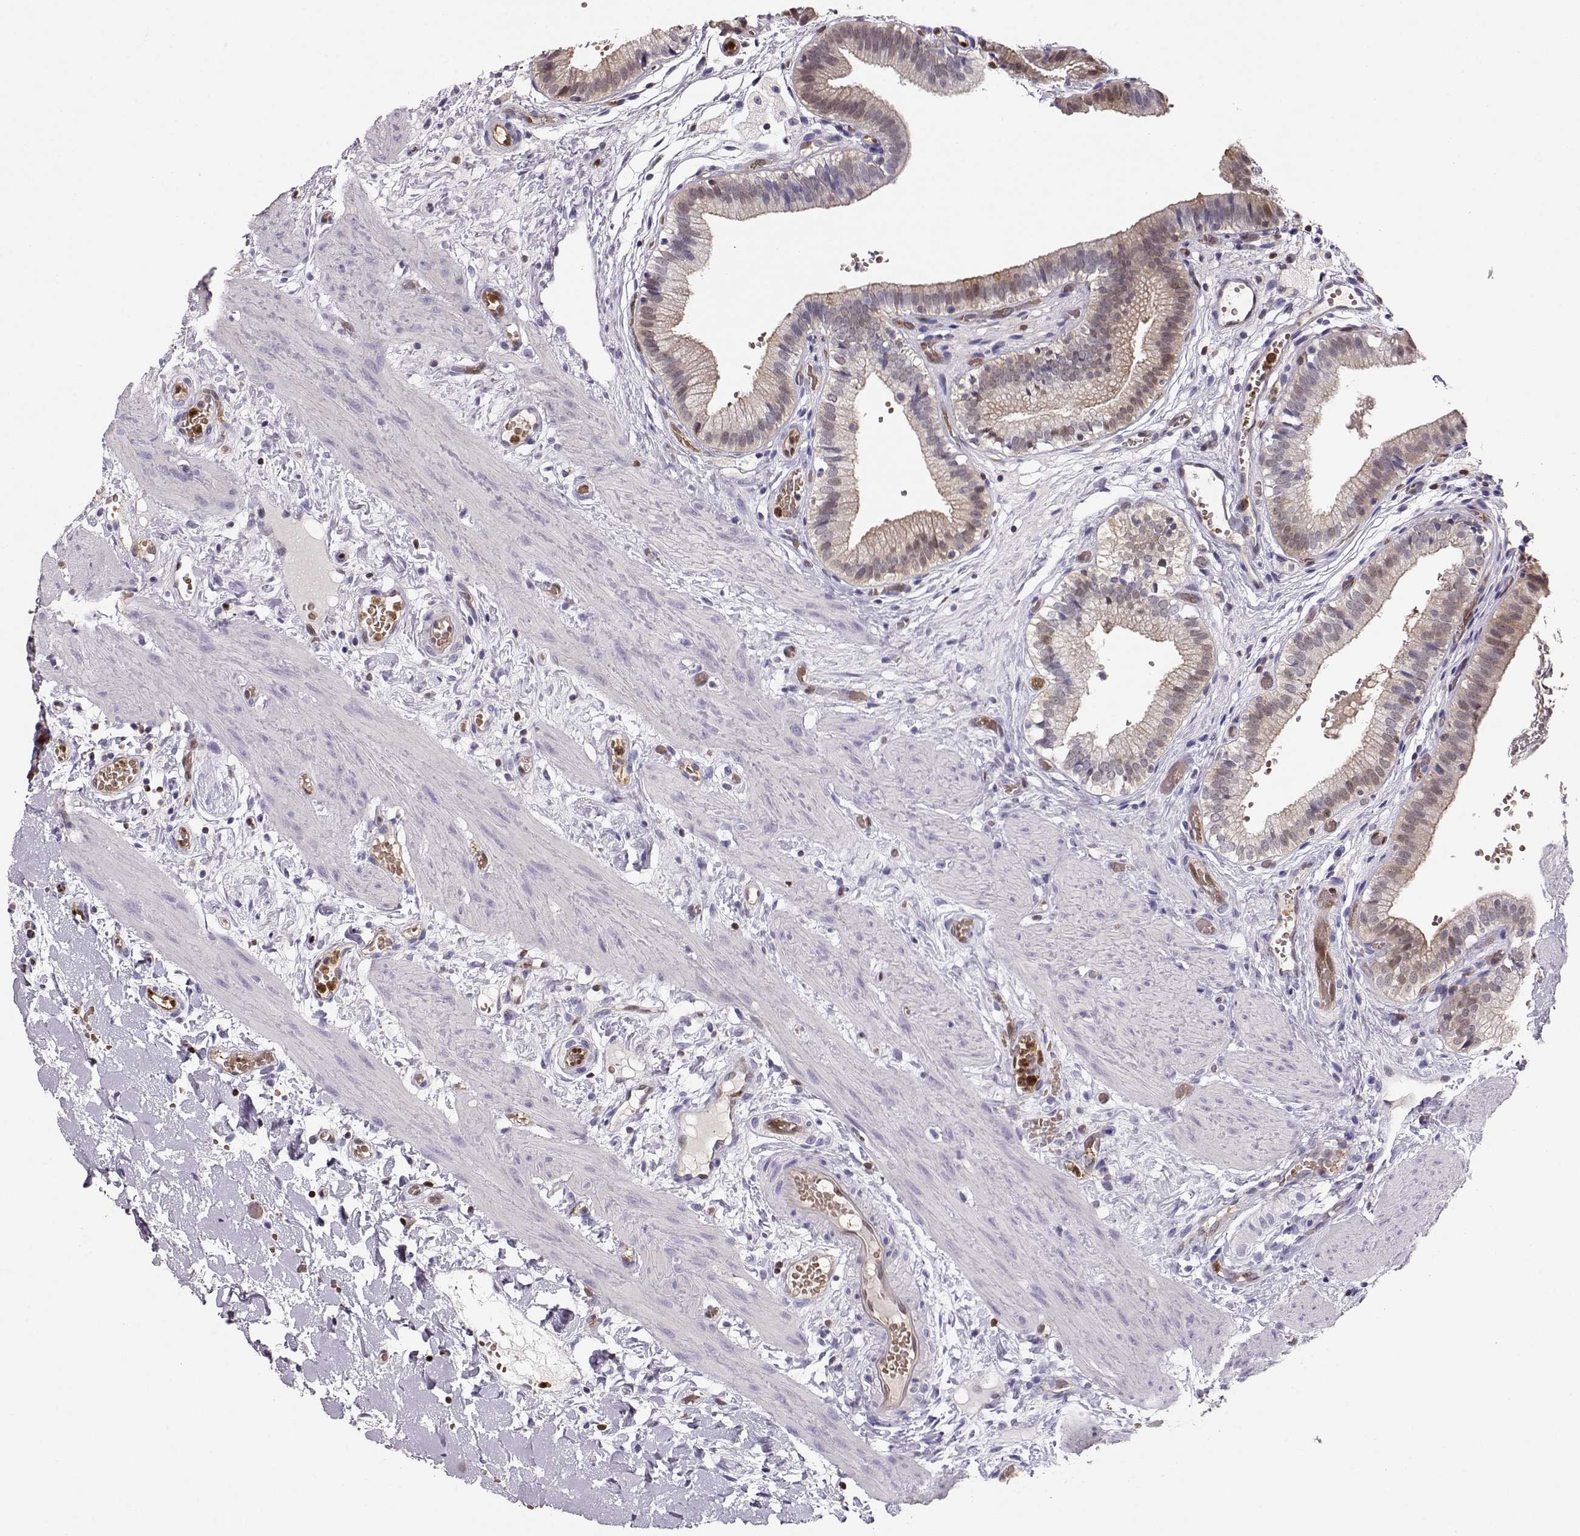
{"staining": {"intensity": "moderate", "quantity": "25%-75%", "location": "nuclear"}, "tissue": "gallbladder", "cell_type": "Glandular cells", "image_type": "normal", "snomed": [{"axis": "morphology", "description": "Normal tissue, NOS"}, {"axis": "topography", "description": "Gallbladder"}], "caption": "Immunohistochemical staining of benign human gallbladder exhibits 25%-75% levels of moderate nuclear protein staining in approximately 25%-75% of glandular cells. Using DAB (3,3'-diaminobenzidine) (brown) and hematoxylin (blue) stains, captured at high magnification using brightfield microscopy.", "gene": "PNP", "patient": {"sex": "female", "age": 24}}